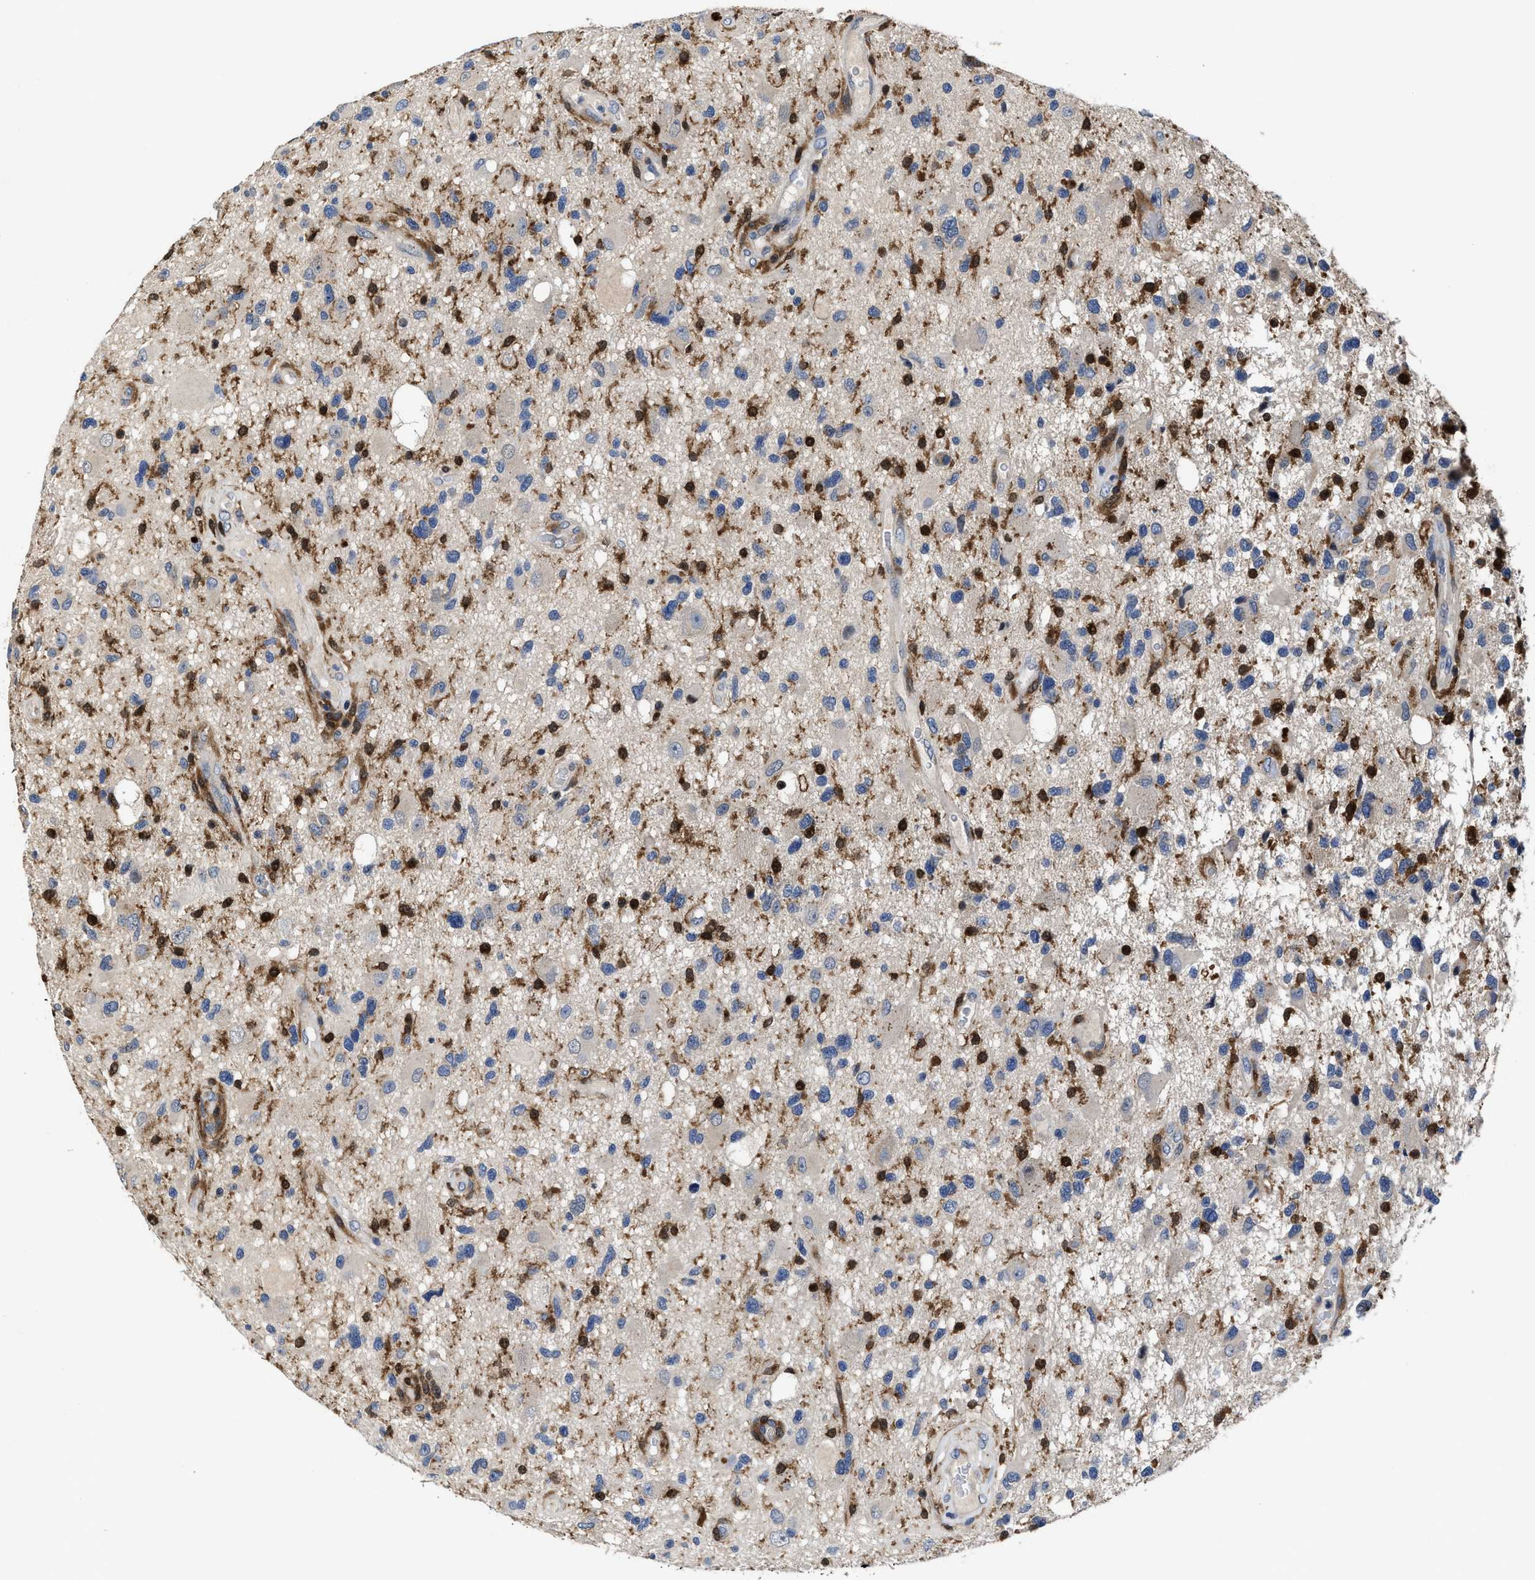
{"staining": {"intensity": "negative", "quantity": "none", "location": "none"}, "tissue": "glioma", "cell_type": "Tumor cells", "image_type": "cancer", "snomed": [{"axis": "morphology", "description": "Glioma, malignant, High grade"}, {"axis": "topography", "description": "Brain"}], "caption": "Glioma was stained to show a protein in brown. There is no significant positivity in tumor cells.", "gene": "RGS10", "patient": {"sex": "male", "age": 33}}